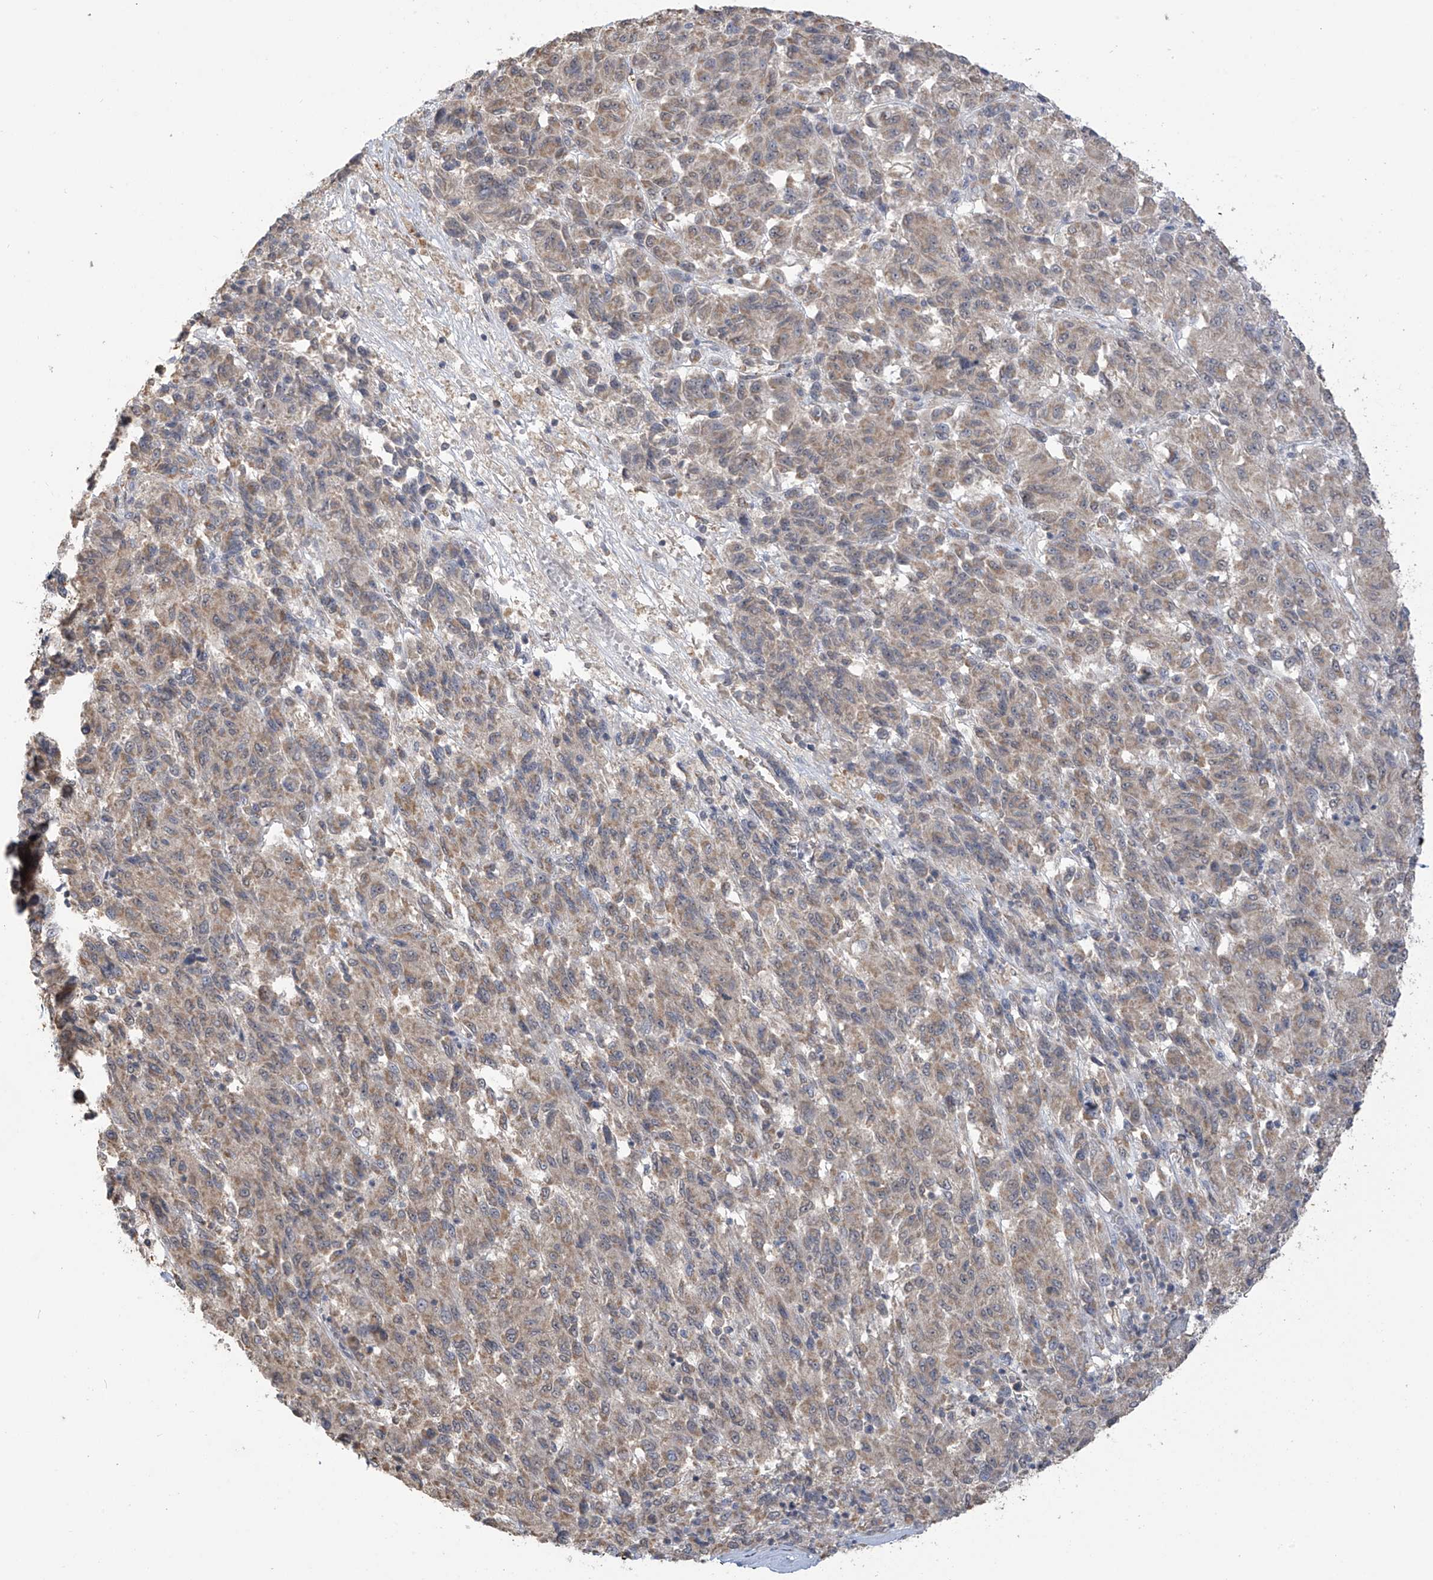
{"staining": {"intensity": "moderate", "quantity": ">75%", "location": "cytoplasmic/membranous"}, "tissue": "melanoma", "cell_type": "Tumor cells", "image_type": "cancer", "snomed": [{"axis": "morphology", "description": "Malignant melanoma, Metastatic site"}, {"axis": "topography", "description": "Lung"}], "caption": "IHC image of malignant melanoma (metastatic site) stained for a protein (brown), which displays medium levels of moderate cytoplasmic/membranous expression in about >75% of tumor cells.", "gene": "KIAA1522", "patient": {"sex": "male", "age": 64}}